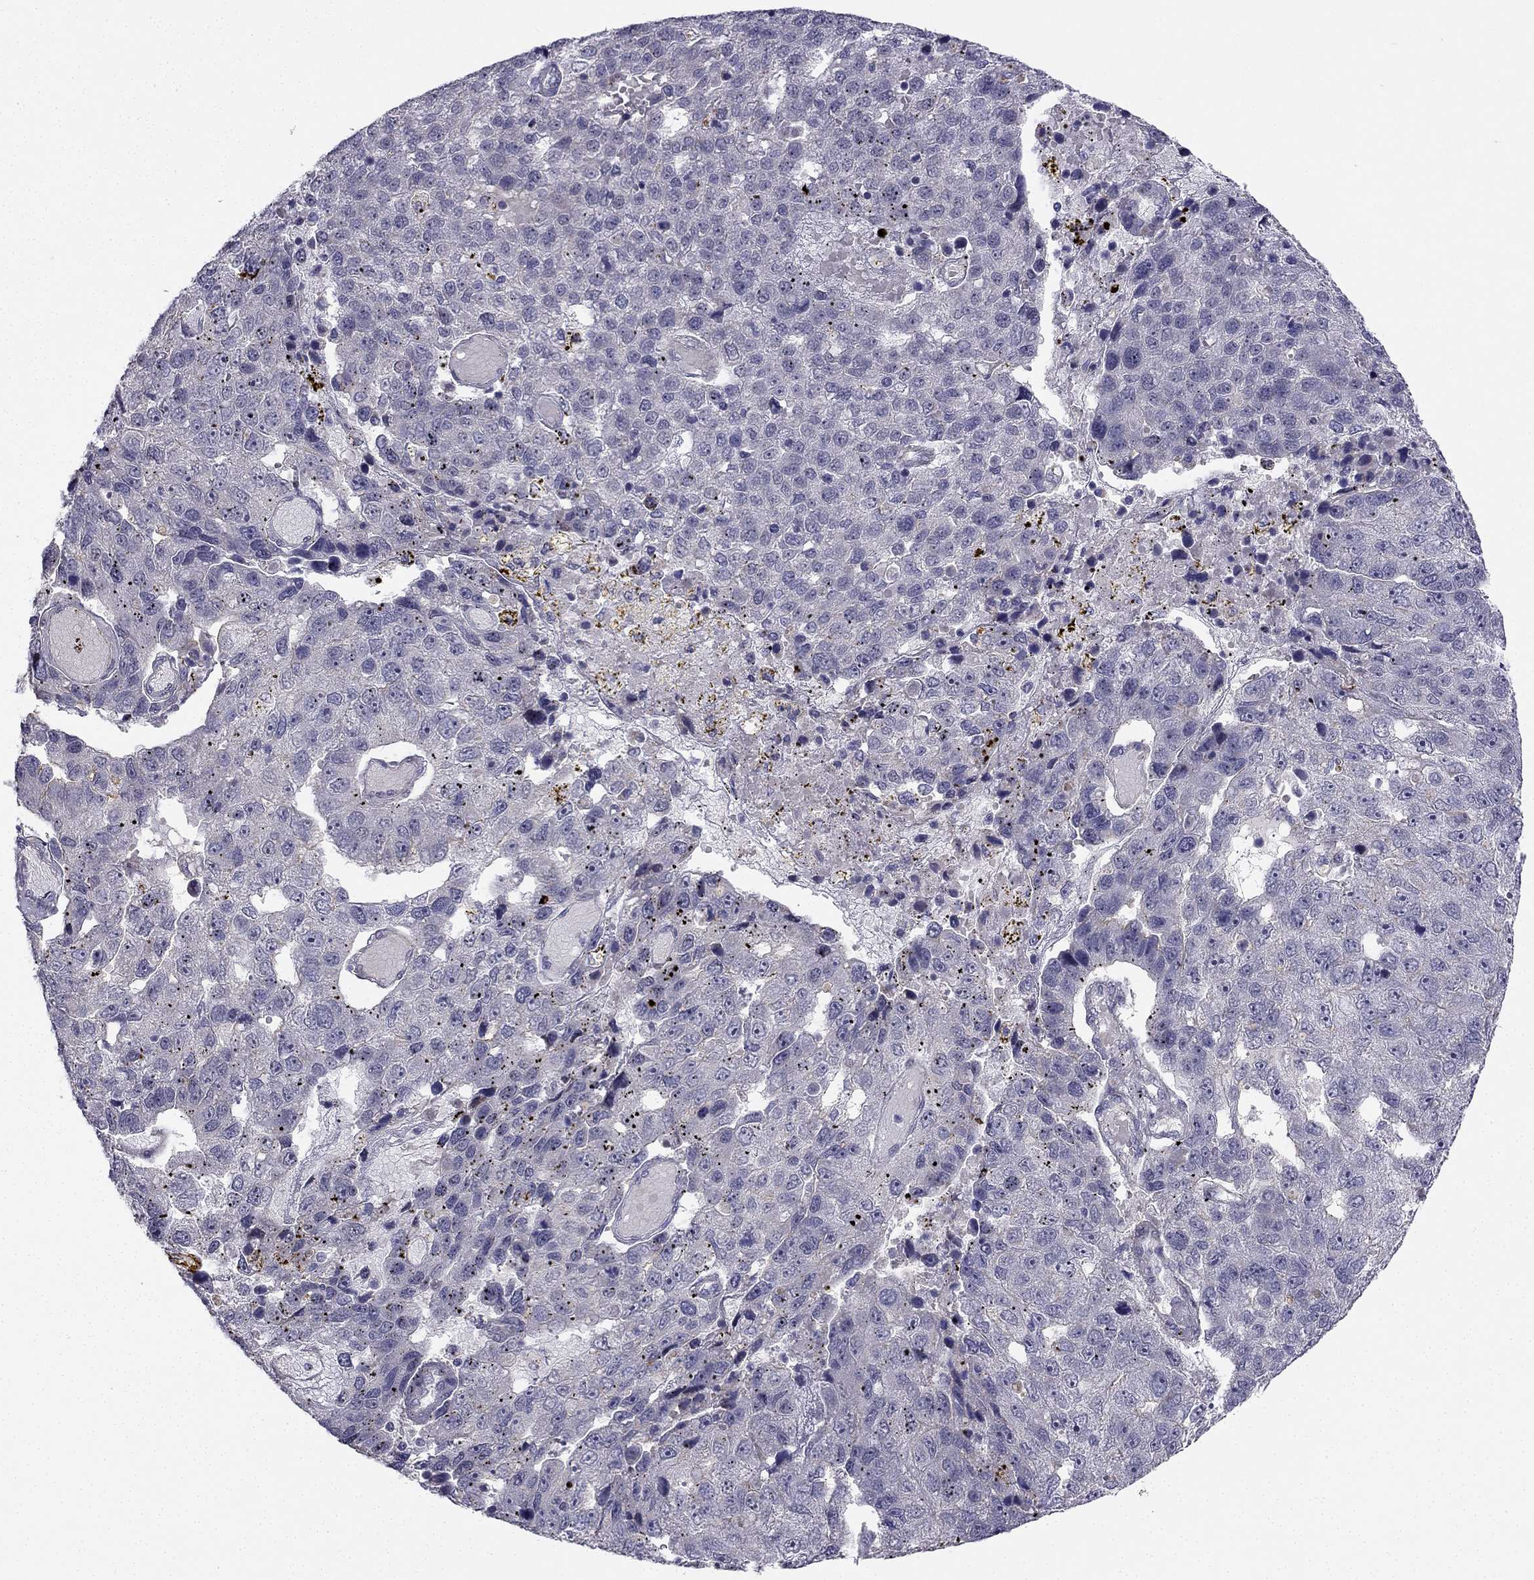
{"staining": {"intensity": "negative", "quantity": "none", "location": "none"}, "tissue": "pancreatic cancer", "cell_type": "Tumor cells", "image_type": "cancer", "snomed": [{"axis": "morphology", "description": "Adenocarcinoma, NOS"}, {"axis": "topography", "description": "Pancreas"}], "caption": "An IHC histopathology image of pancreatic adenocarcinoma is shown. There is no staining in tumor cells of pancreatic adenocarcinoma.", "gene": "CHST8", "patient": {"sex": "female", "age": 61}}